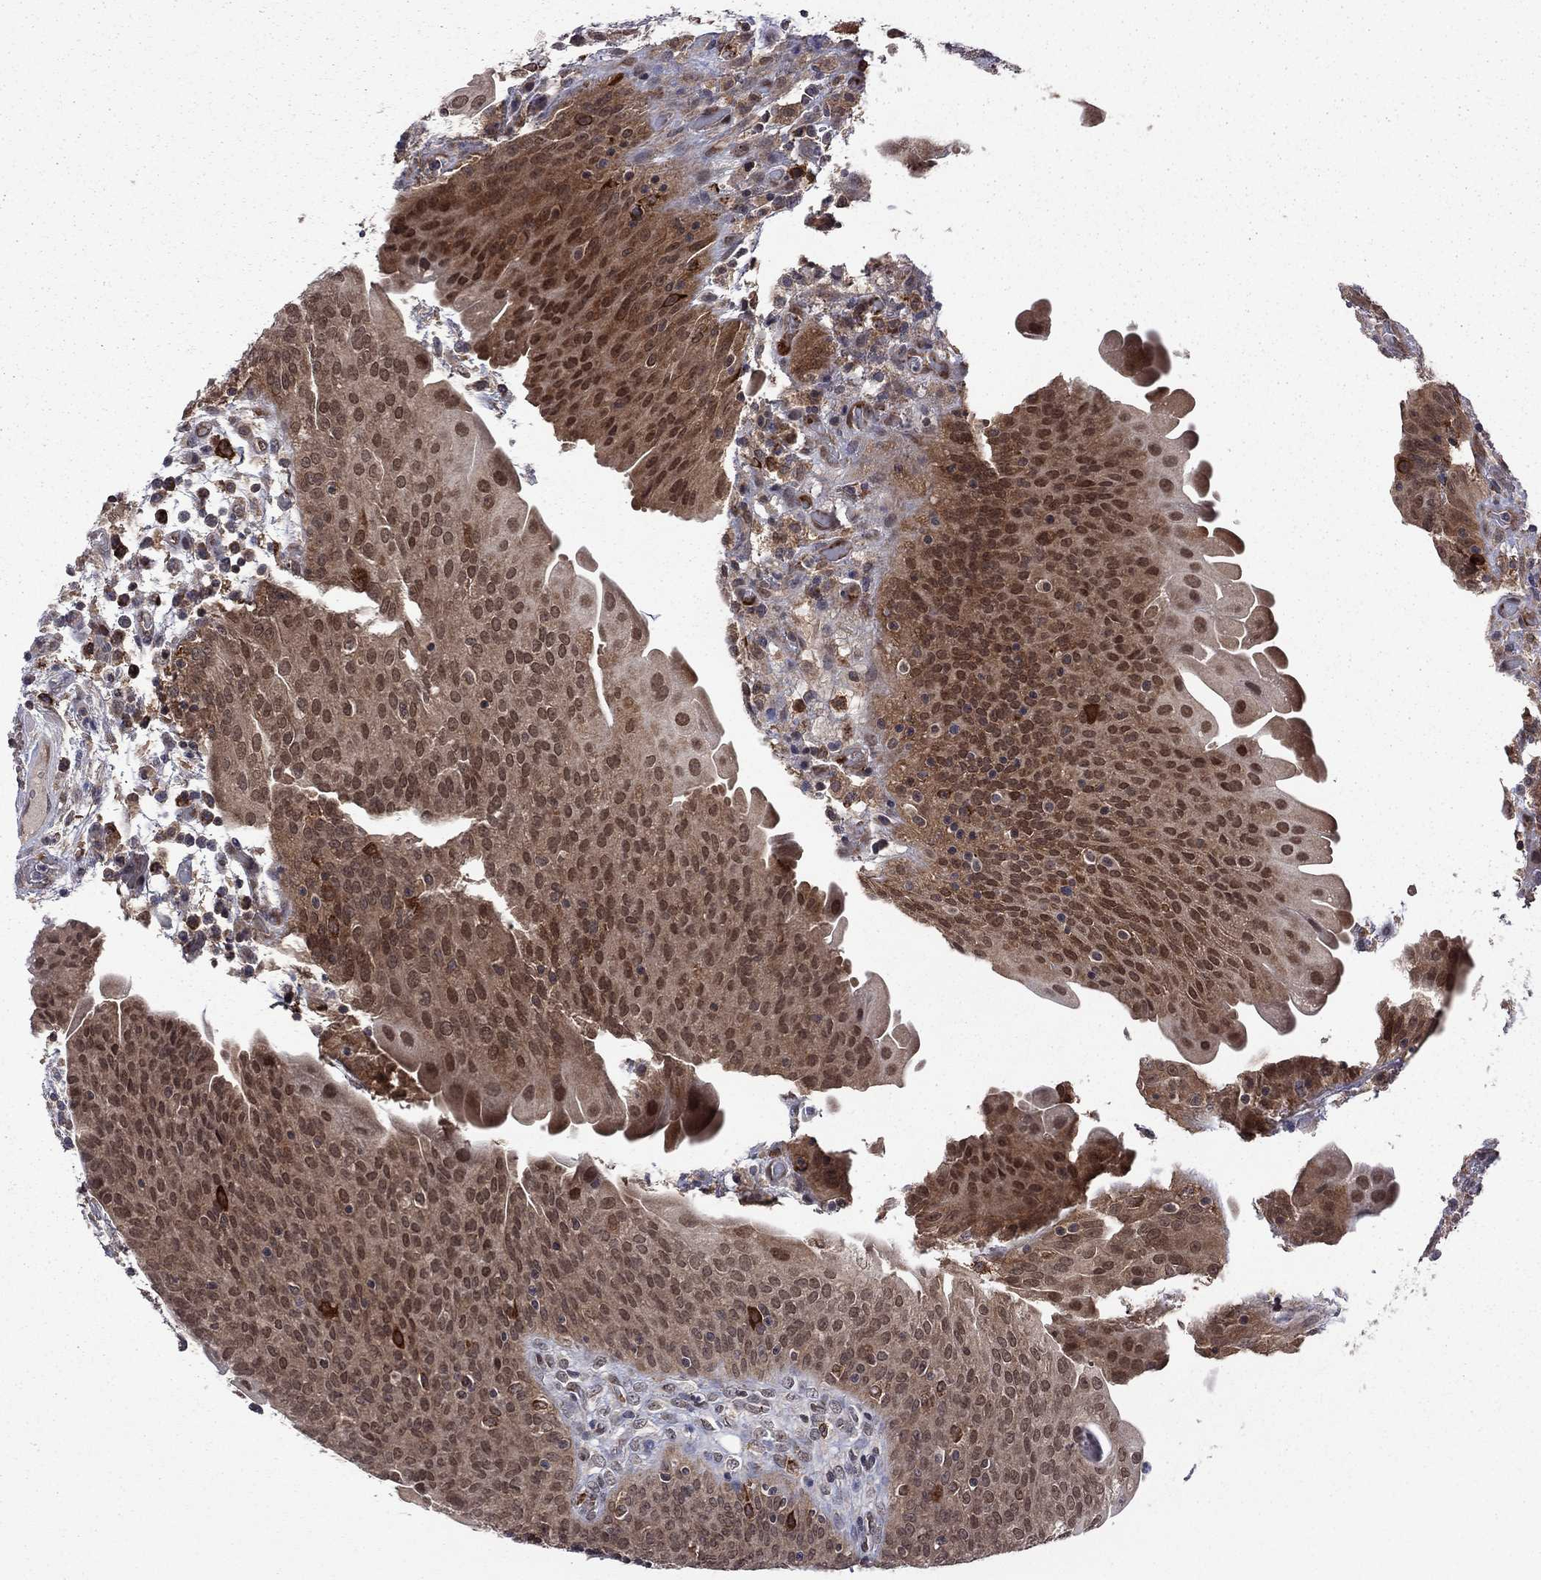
{"staining": {"intensity": "moderate", "quantity": "25%-75%", "location": "cytoplasmic/membranous,nuclear"}, "tissue": "urothelial cancer", "cell_type": "Tumor cells", "image_type": "cancer", "snomed": [{"axis": "morphology", "description": "Urothelial carcinoma, High grade"}, {"axis": "topography", "description": "Urinary bladder"}], "caption": "Moderate cytoplasmic/membranous and nuclear protein staining is appreciated in about 25%-75% of tumor cells in urothelial carcinoma (high-grade).", "gene": "GPAA1", "patient": {"sex": "male", "age": 60}}